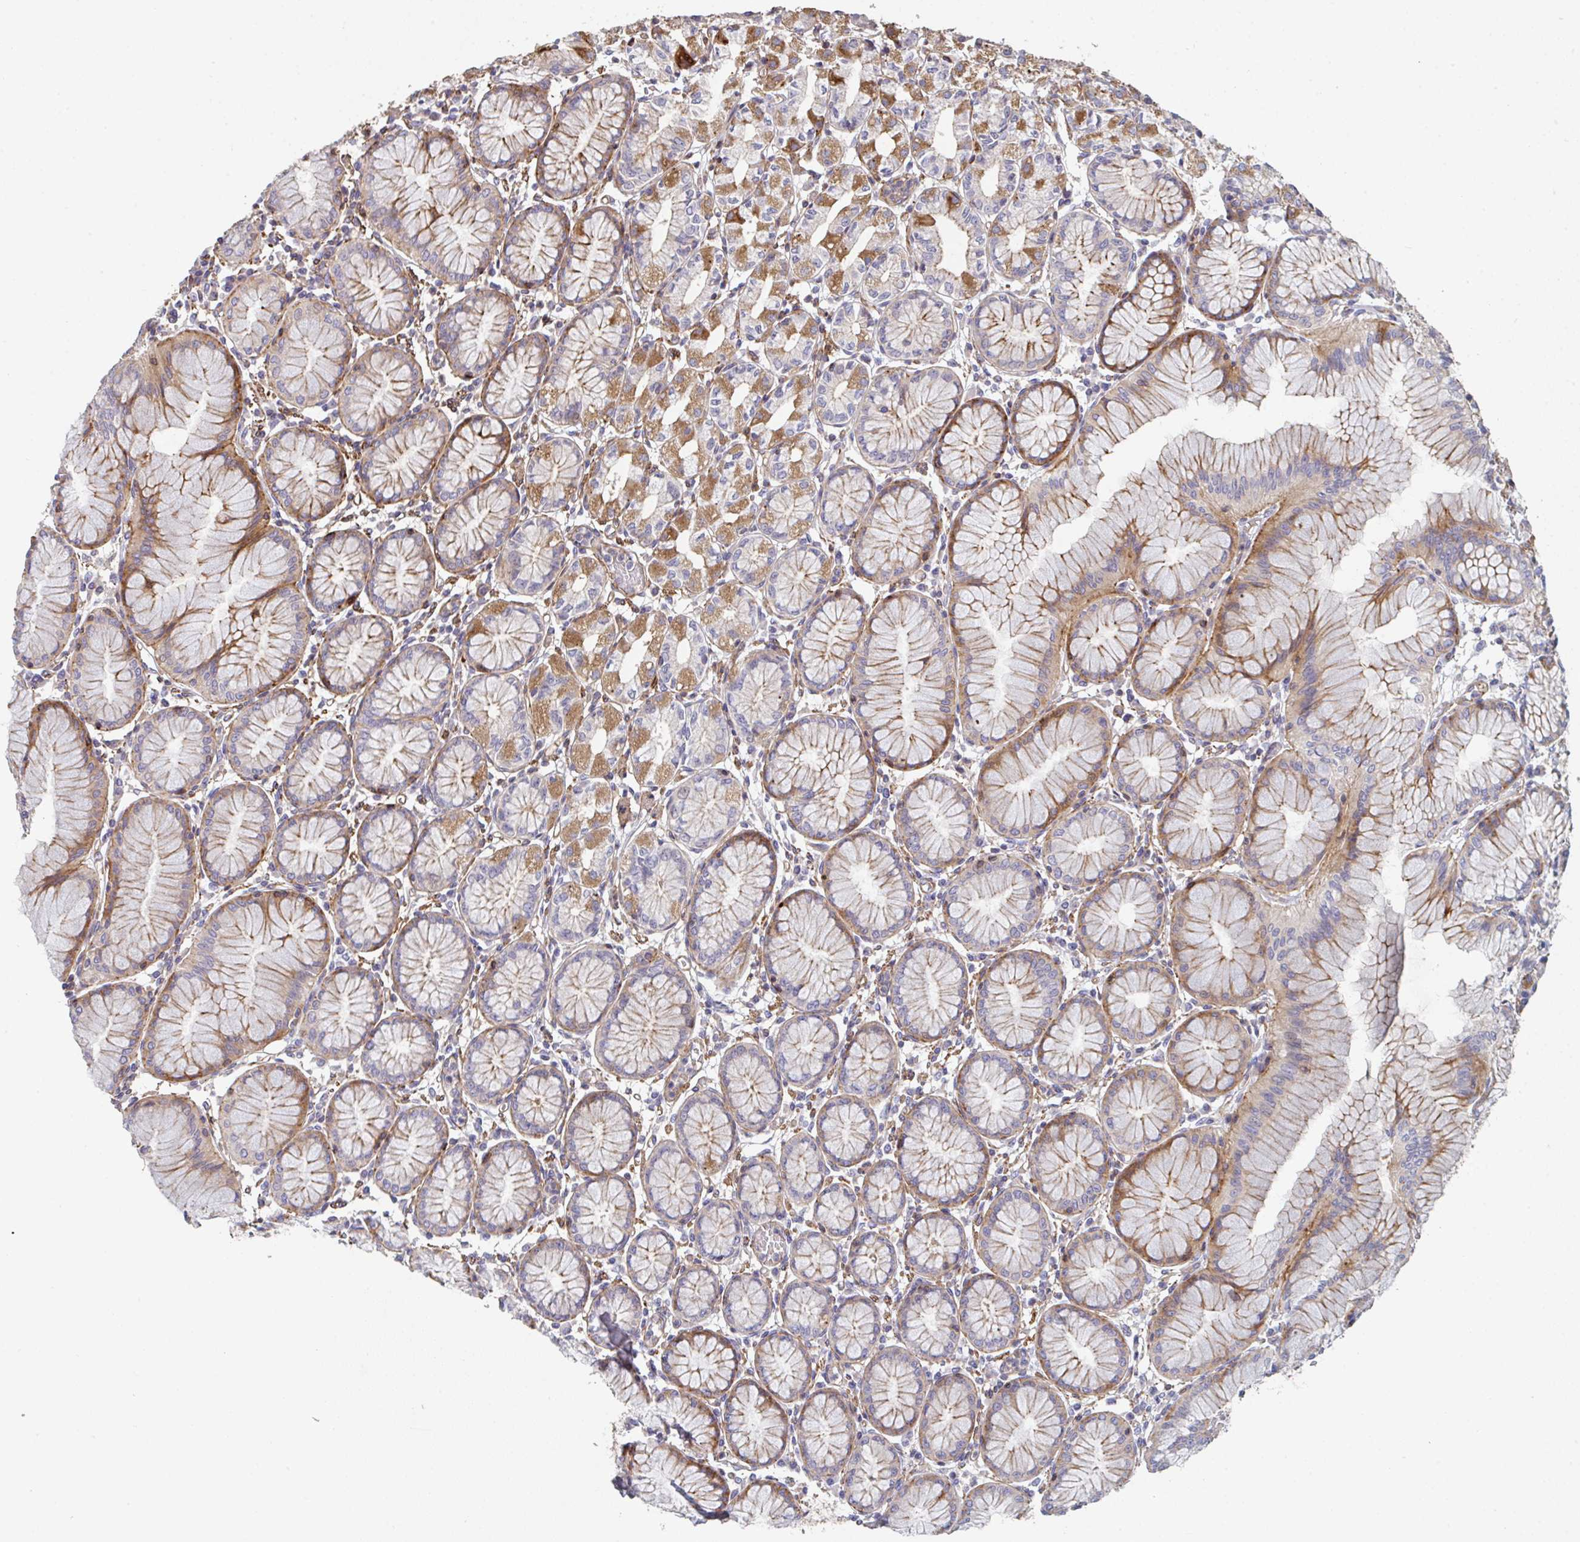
{"staining": {"intensity": "moderate", "quantity": ">75%", "location": "cytoplasmic/membranous"}, "tissue": "stomach", "cell_type": "Glandular cells", "image_type": "normal", "snomed": [{"axis": "morphology", "description": "Normal tissue, NOS"}, {"axis": "topography", "description": "Stomach"}], "caption": "A brown stain highlights moderate cytoplasmic/membranous expression of a protein in glandular cells of normal human stomach. (IHC, brightfield microscopy, high magnification).", "gene": "FZD2", "patient": {"sex": "female", "age": 57}}